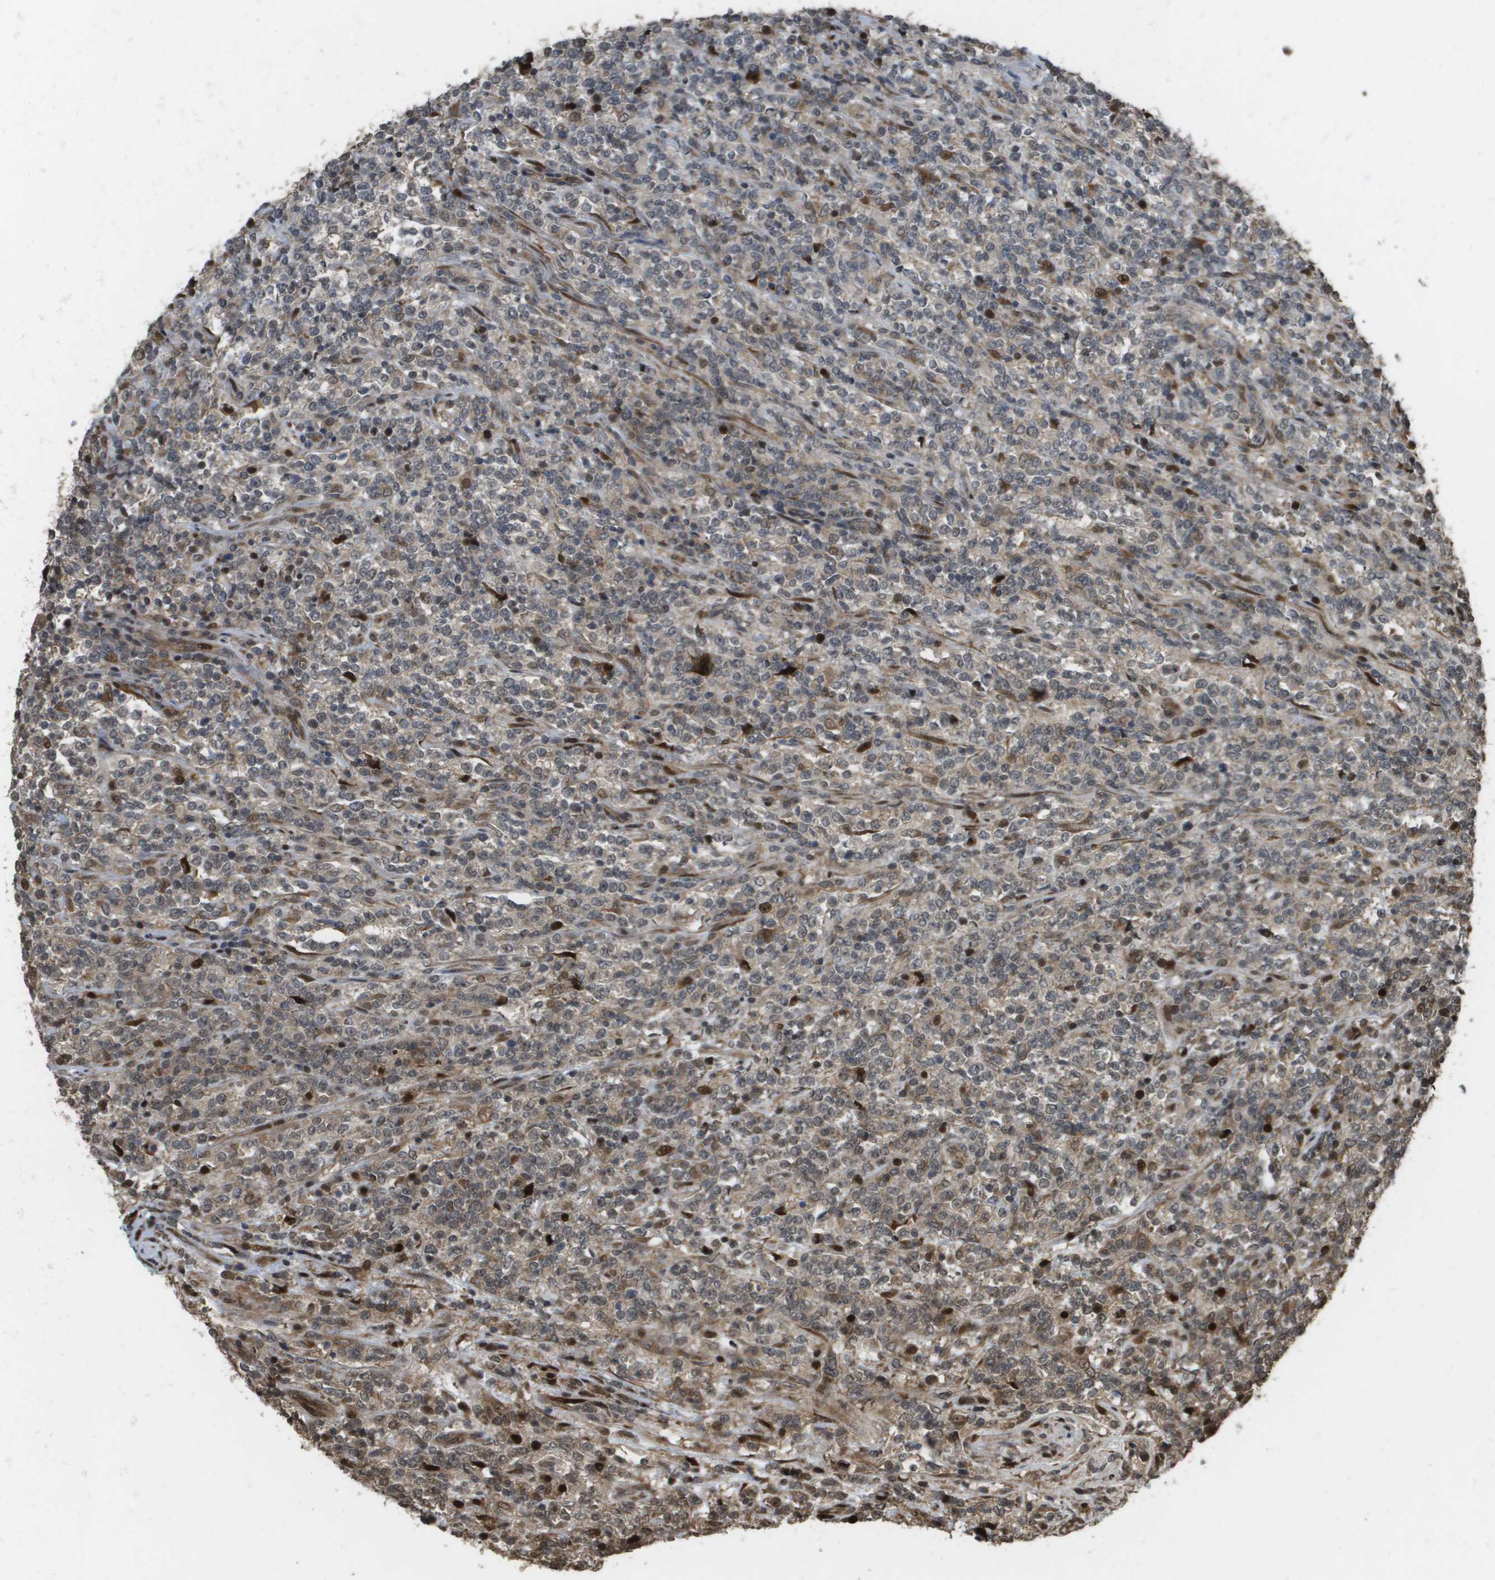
{"staining": {"intensity": "moderate", "quantity": "<25%", "location": "cytoplasmic/membranous,nuclear"}, "tissue": "lymphoma", "cell_type": "Tumor cells", "image_type": "cancer", "snomed": [{"axis": "morphology", "description": "Malignant lymphoma, non-Hodgkin's type, High grade"}, {"axis": "topography", "description": "Soft tissue"}], "caption": "DAB immunohistochemical staining of human lymphoma shows moderate cytoplasmic/membranous and nuclear protein staining in about <25% of tumor cells.", "gene": "AXIN2", "patient": {"sex": "male", "age": 18}}